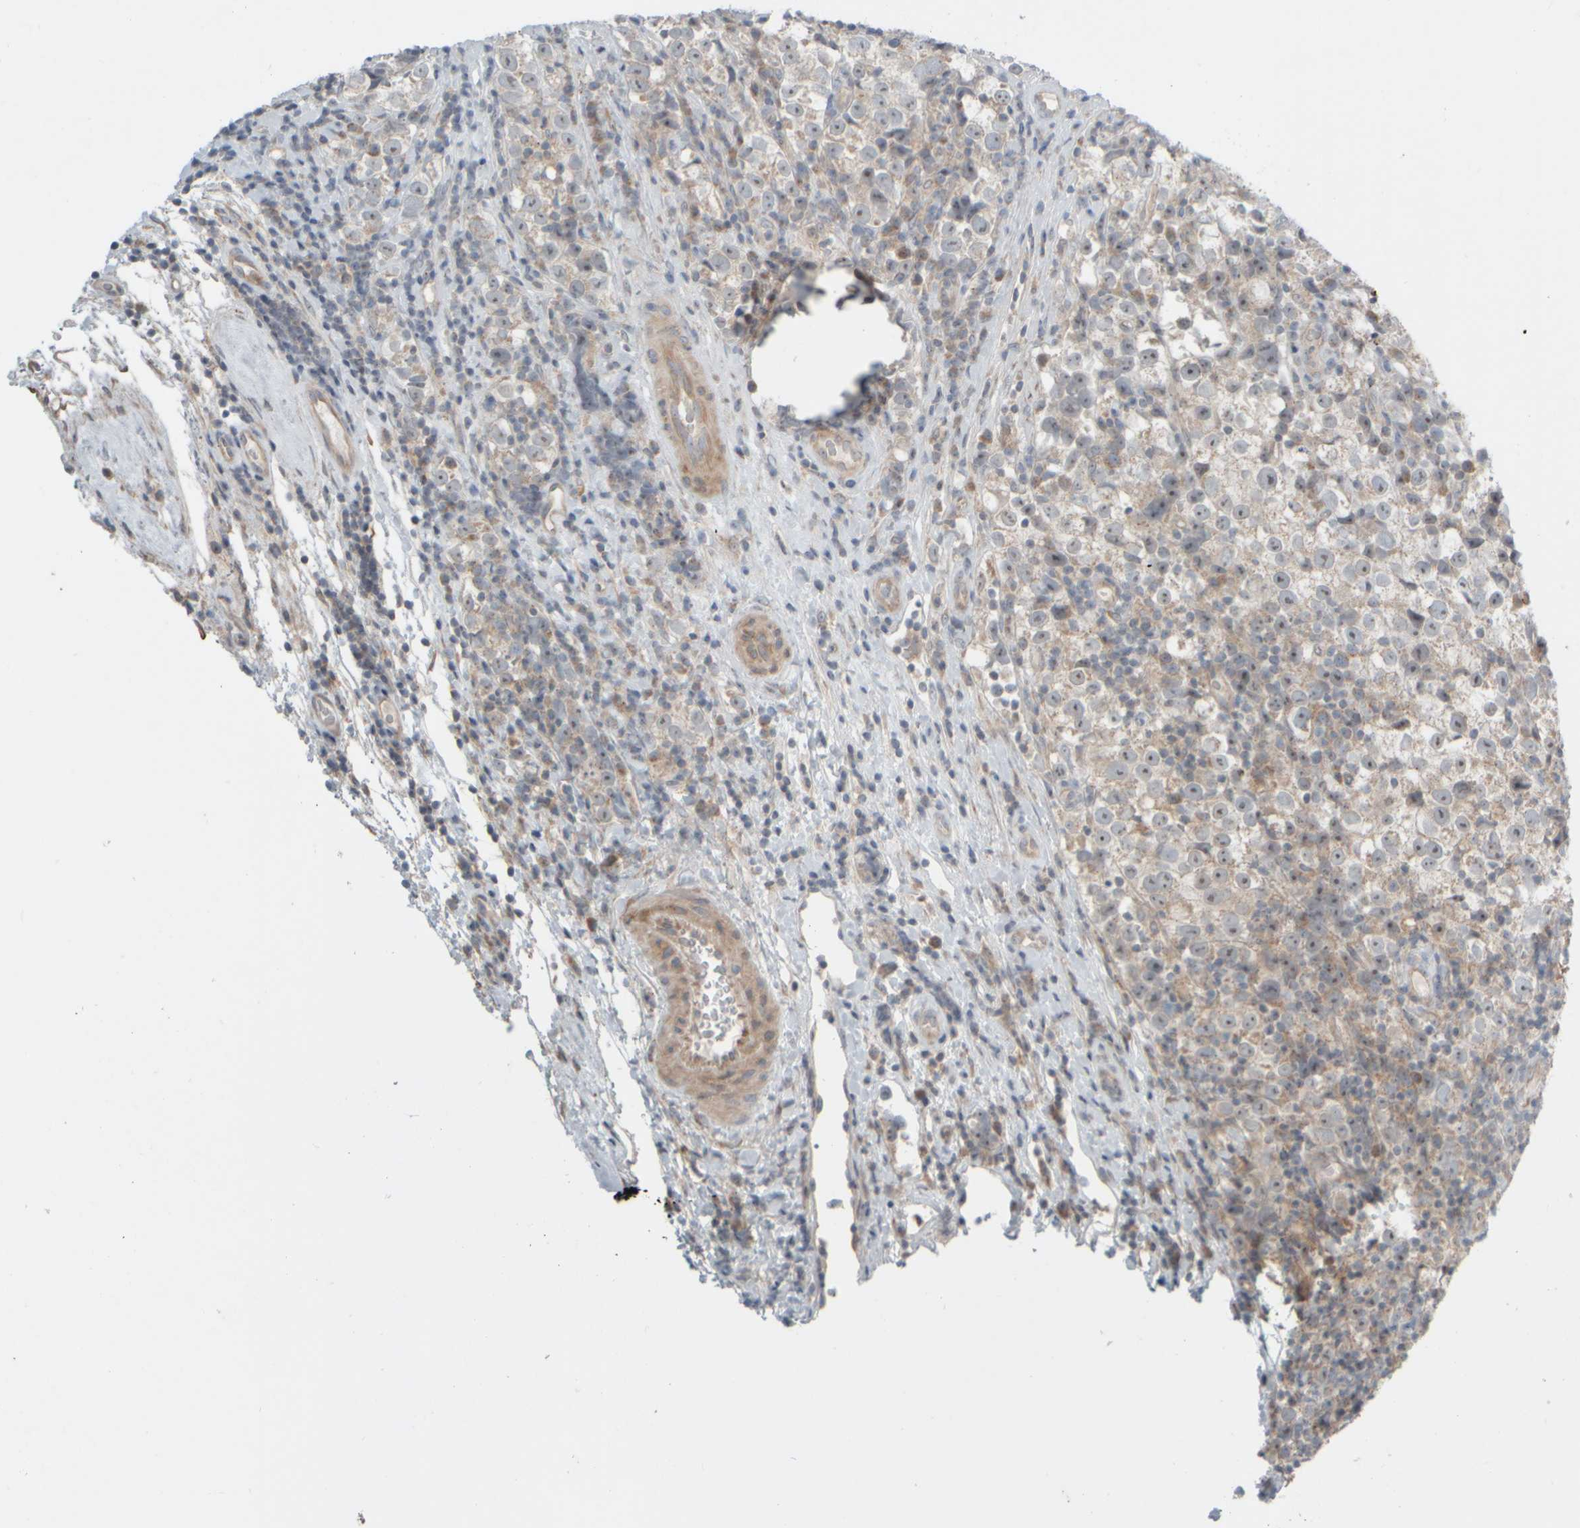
{"staining": {"intensity": "weak", "quantity": "<25%", "location": "cytoplasmic/membranous"}, "tissue": "testis cancer", "cell_type": "Tumor cells", "image_type": "cancer", "snomed": [{"axis": "morphology", "description": "Normal tissue, NOS"}, {"axis": "morphology", "description": "Seminoma, NOS"}, {"axis": "topography", "description": "Testis"}], "caption": "Tumor cells are negative for brown protein staining in testis cancer (seminoma).", "gene": "HGS", "patient": {"sex": "male", "age": 43}}